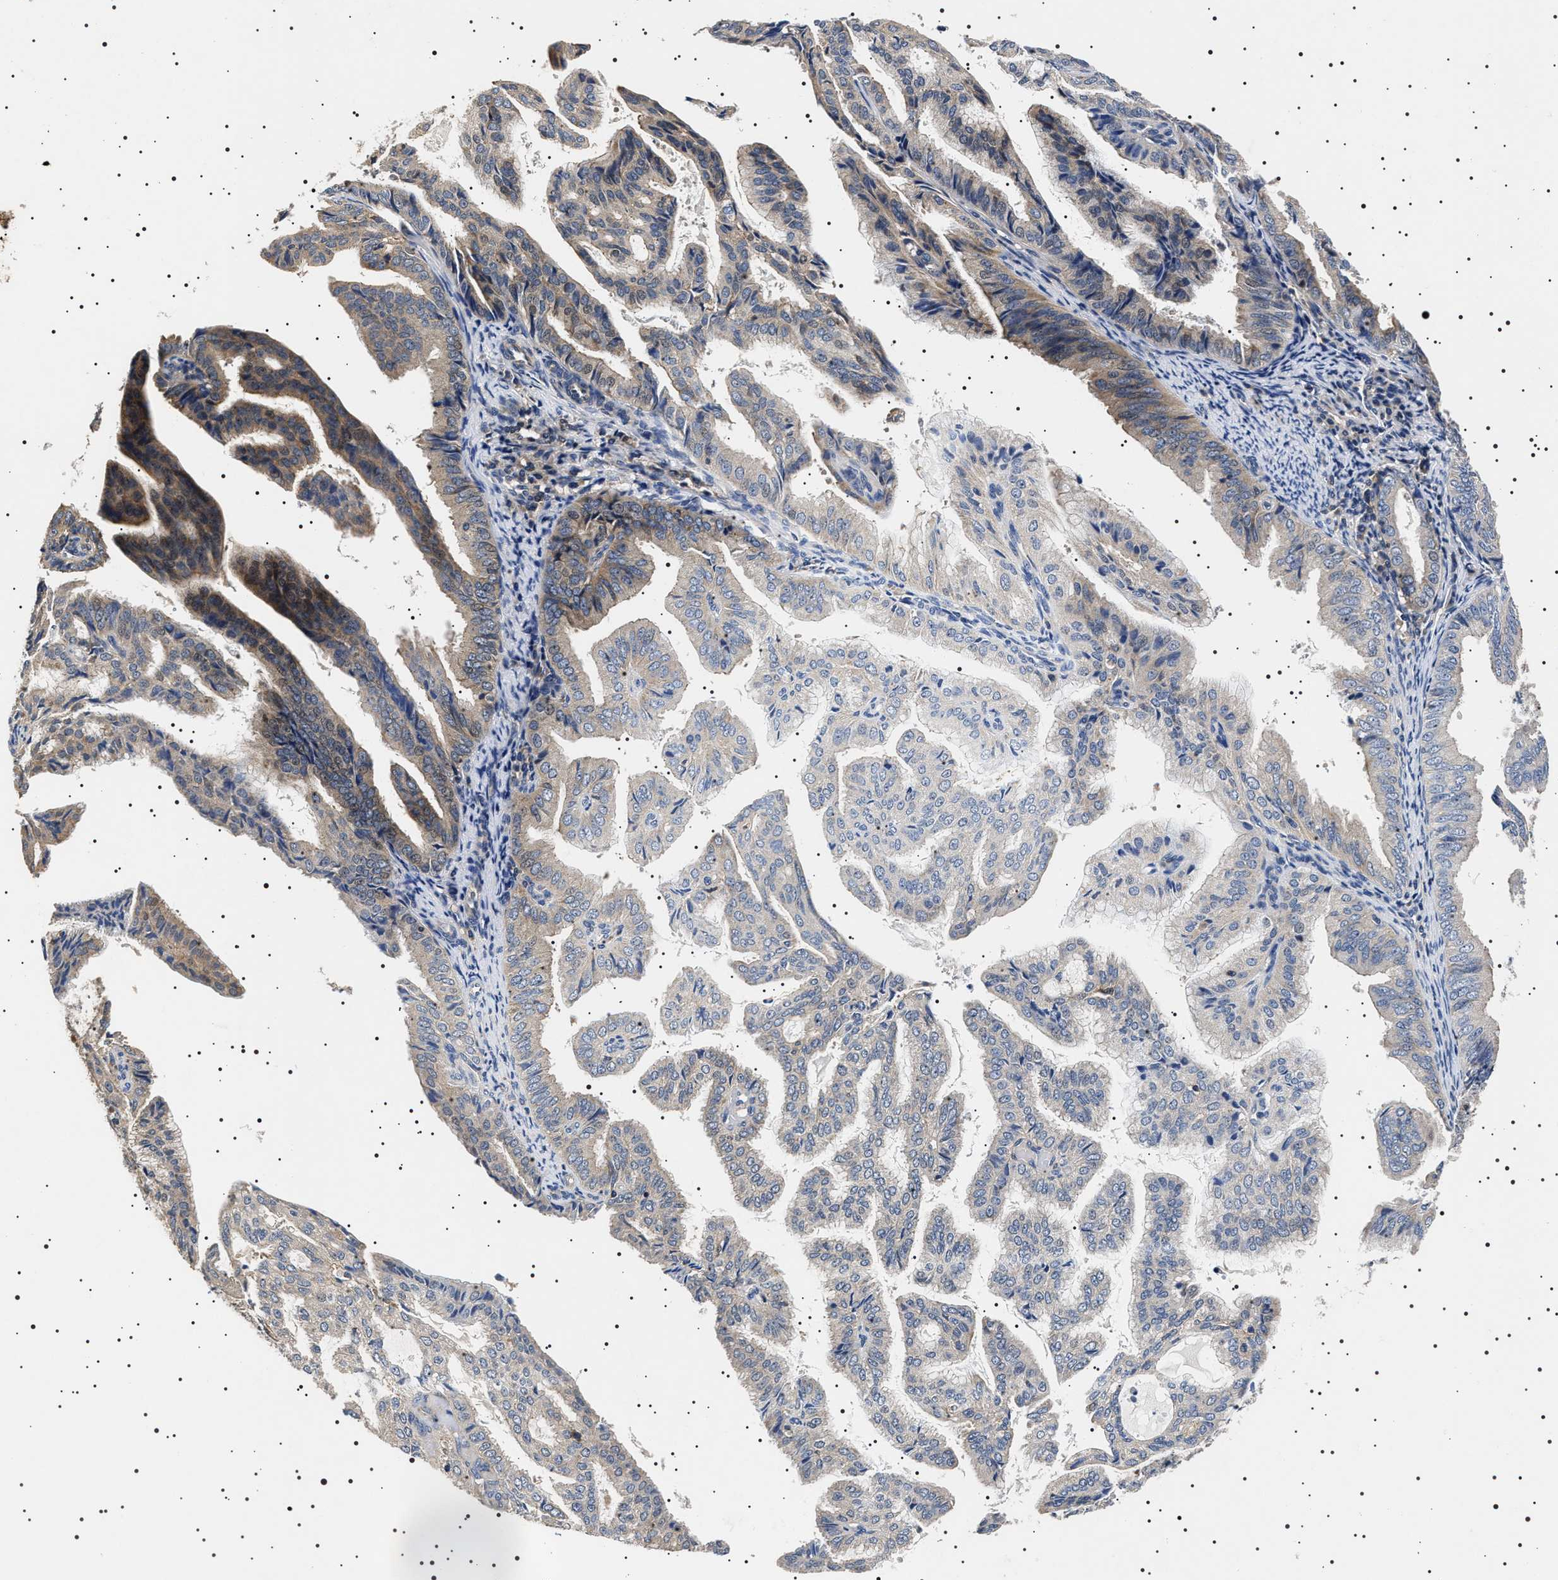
{"staining": {"intensity": "weak", "quantity": "<25%", "location": "cytoplasmic/membranous"}, "tissue": "endometrial cancer", "cell_type": "Tumor cells", "image_type": "cancer", "snomed": [{"axis": "morphology", "description": "Adenocarcinoma, NOS"}, {"axis": "topography", "description": "Endometrium"}], "caption": "Tumor cells show no significant protein expression in endometrial adenocarcinoma. The staining was performed using DAB to visualize the protein expression in brown, while the nuclei were stained in blue with hematoxylin (Magnification: 20x).", "gene": "SLC4A7", "patient": {"sex": "female", "age": 58}}